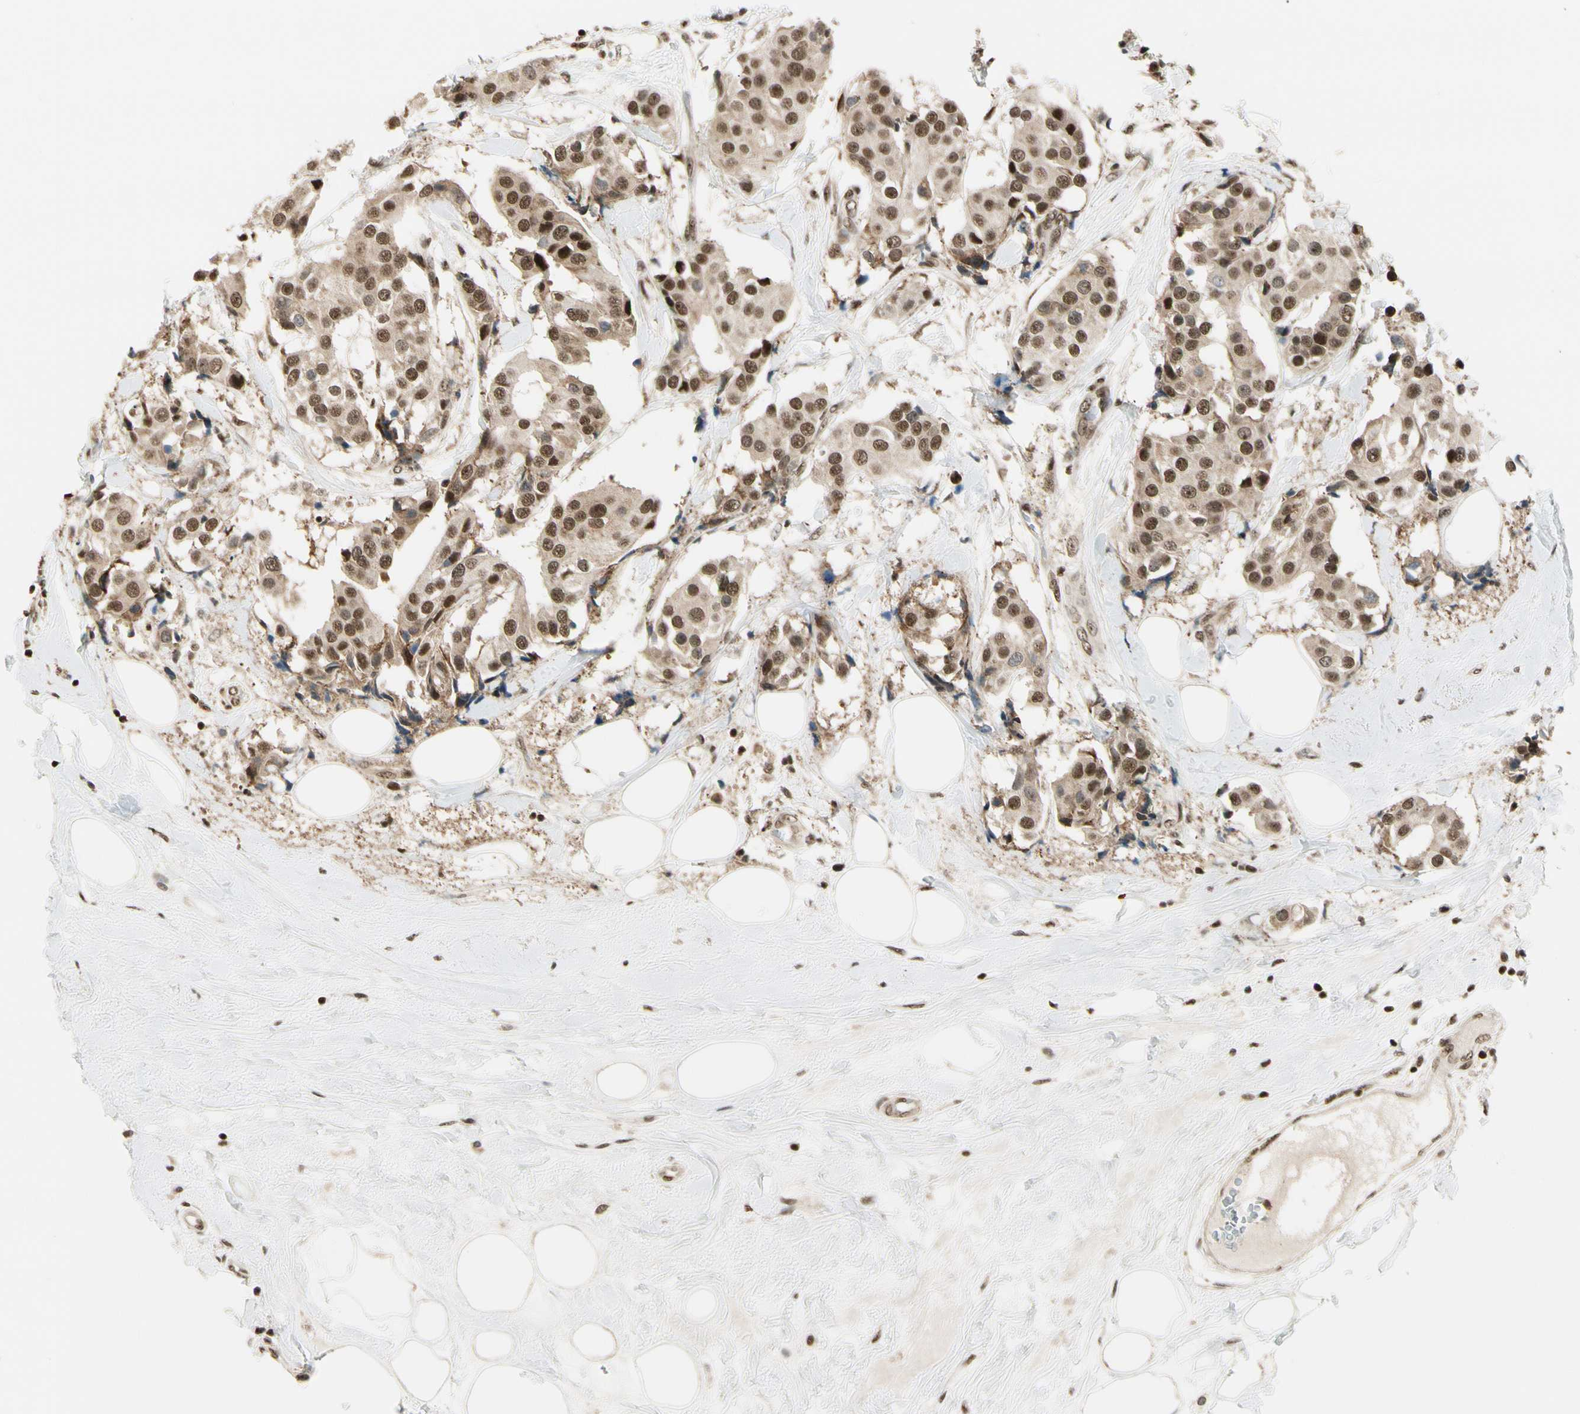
{"staining": {"intensity": "moderate", "quantity": ">75%", "location": "cytoplasmic/membranous,nuclear"}, "tissue": "breast cancer", "cell_type": "Tumor cells", "image_type": "cancer", "snomed": [{"axis": "morphology", "description": "Normal tissue, NOS"}, {"axis": "morphology", "description": "Duct carcinoma"}, {"axis": "topography", "description": "Breast"}], "caption": "Immunohistochemistry (IHC) of intraductal carcinoma (breast) displays medium levels of moderate cytoplasmic/membranous and nuclear staining in about >75% of tumor cells.", "gene": "DAXX", "patient": {"sex": "female", "age": 39}}